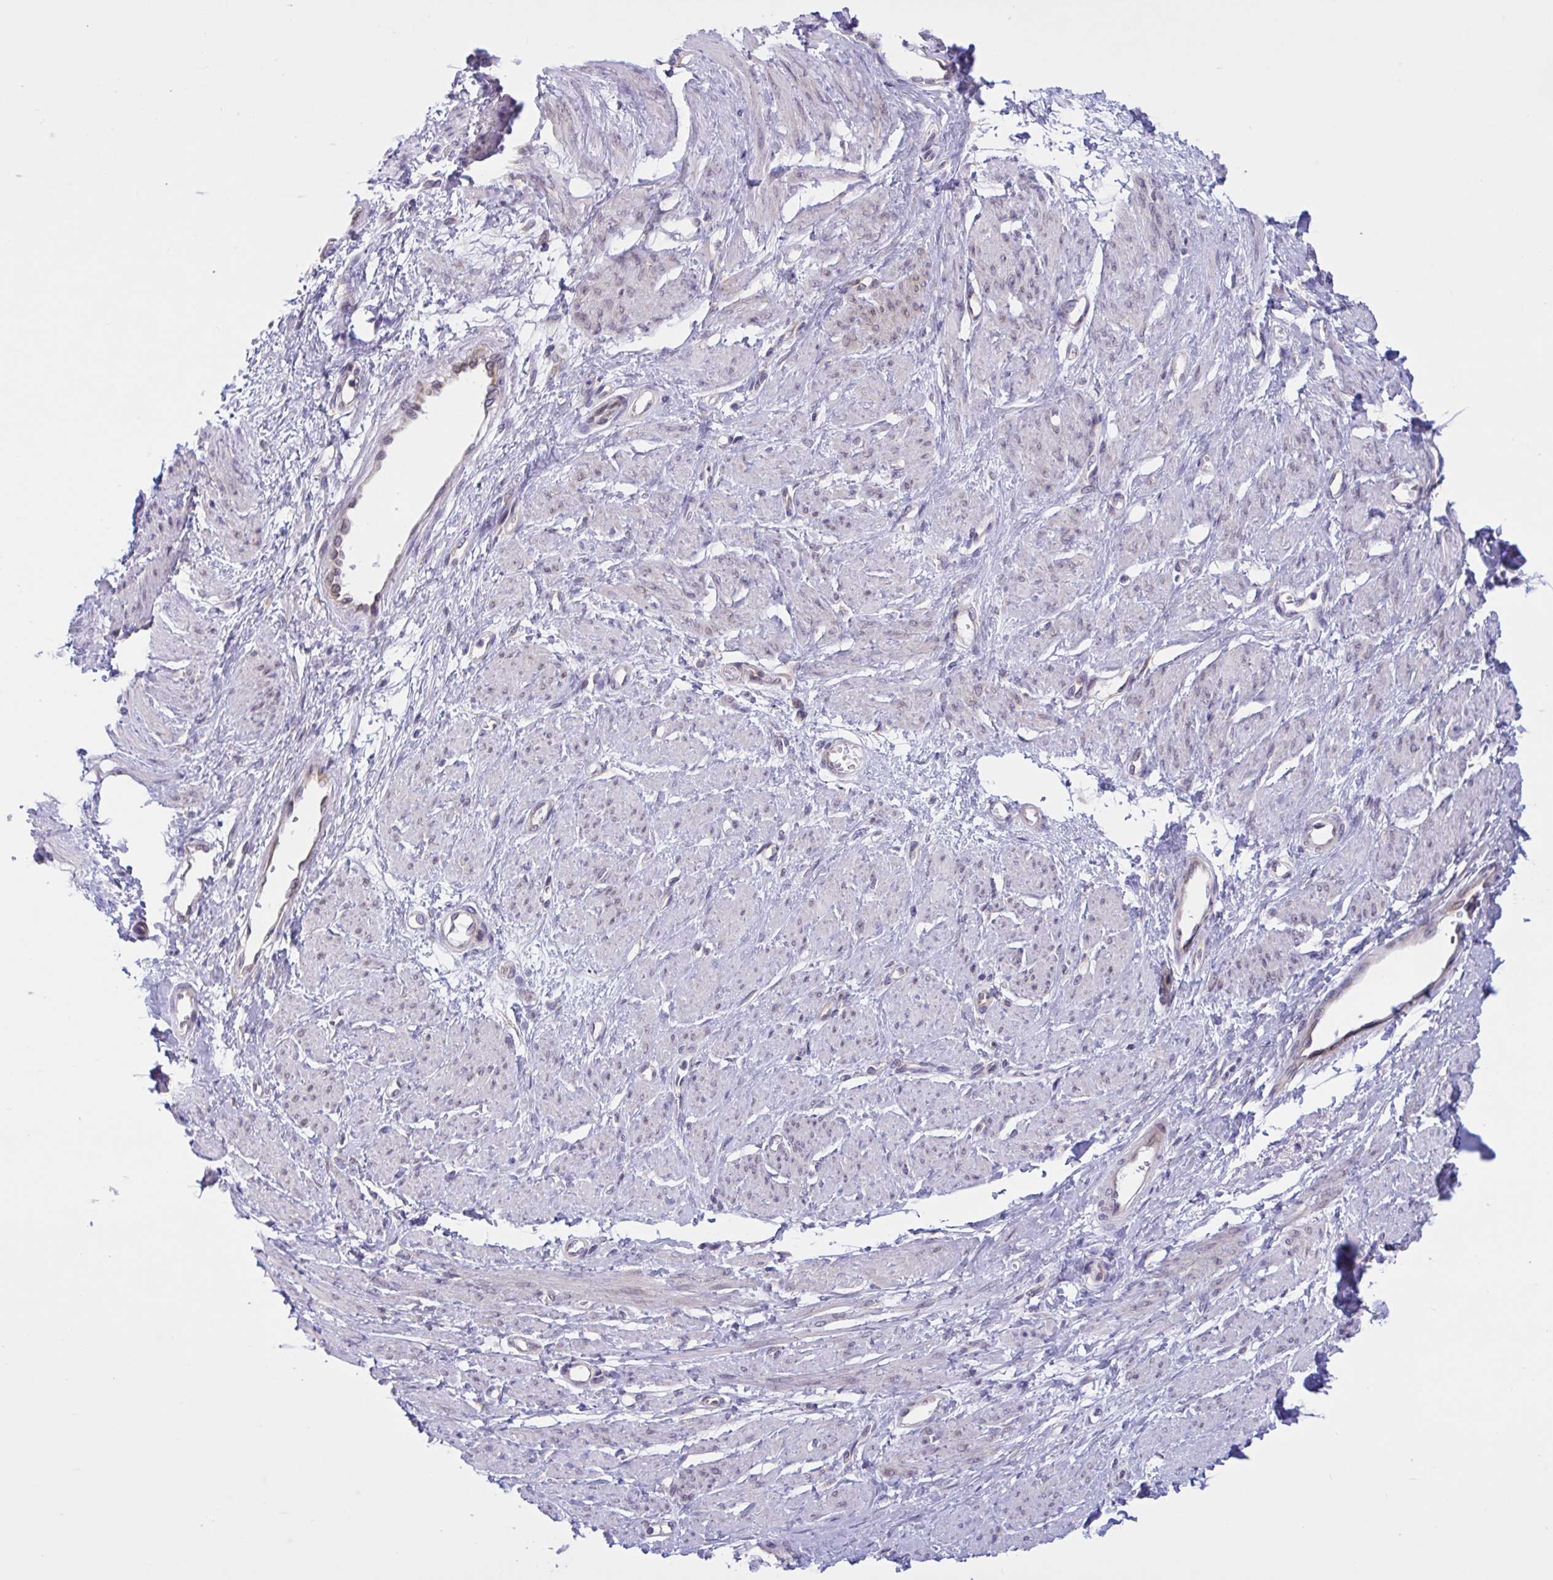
{"staining": {"intensity": "weak", "quantity": "25%-75%", "location": "cytoplasmic/membranous,nuclear"}, "tissue": "smooth muscle", "cell_type": "Smooth muscle cells", "image_type": "normal", "snomed": [{"axis": "morphology", "description": "Normal tissue, NOS"}, {"axis": "topography", "description": "Smooth muscle"}, {"axis": "topography", "description": "Uterus"}], "caption": "Immunohistochemistry histopathology image of unremarkable smooth muscle stained for a protein (brown), which exhibits low levels of weak cytoplasmic/membranous,nuclear expression in approximately 25%-75% of smooth muscle cells.", "gene": "CAMLG", "patient": {"sex": "female", "age": 39}}